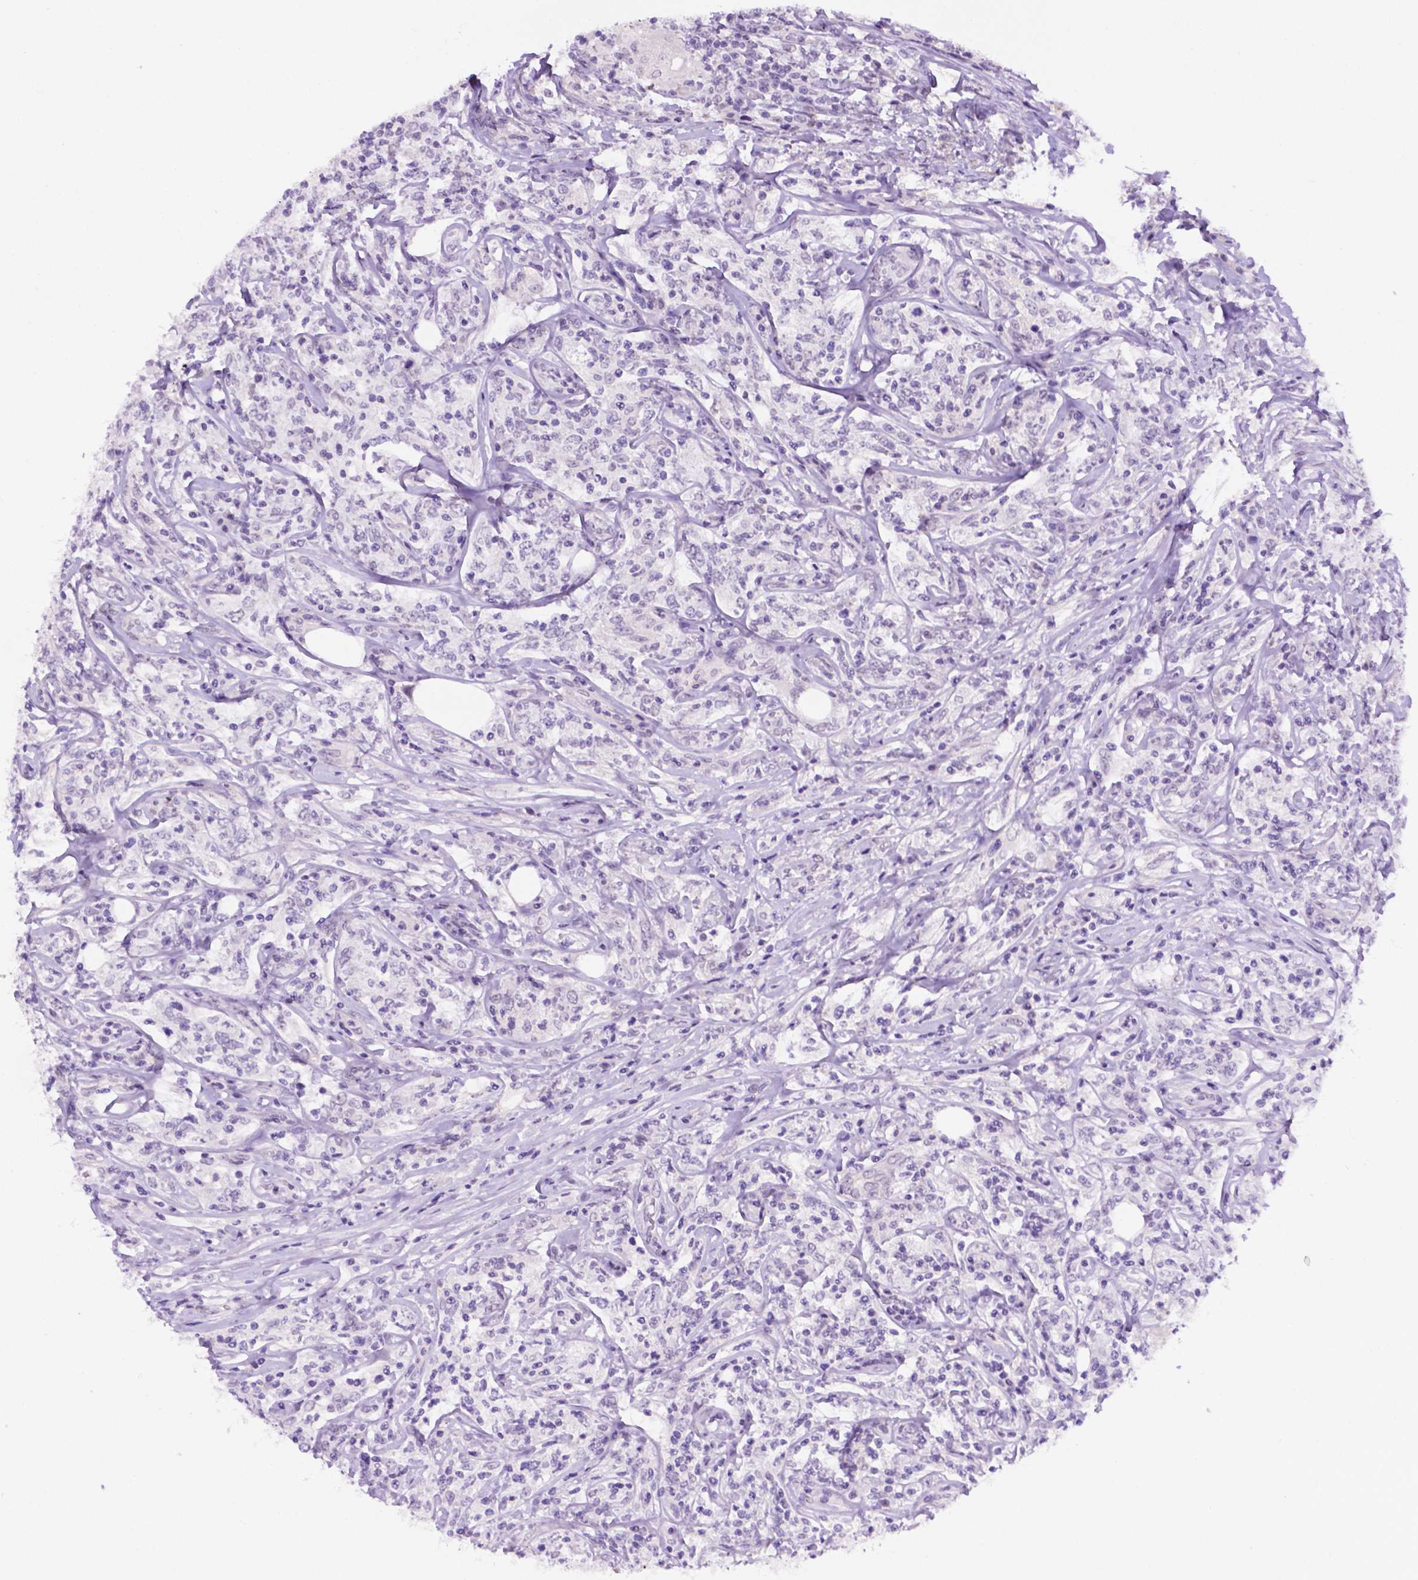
{"staining": {"intensity": "negative", "quantity": "none", "location": "none"}, "tissue": "lymphoma", "cell_type": "Tumor cells", "image_type": "cancer", "snomed": [{"axis": "morphology", "description": "Malignant lymphoma, non-Hodgkin's type, High grade"}, {"axis": "topography", "description": "Lymph node"}], "caption": "Human high-grade malignant lymphoma, non-Hodgkin's type stained for a protein using immunohistochemistry reveals no positivity in tumor cells.", "gene": "TACSTD2", "patient": {"sex": "female", "age": 84}}